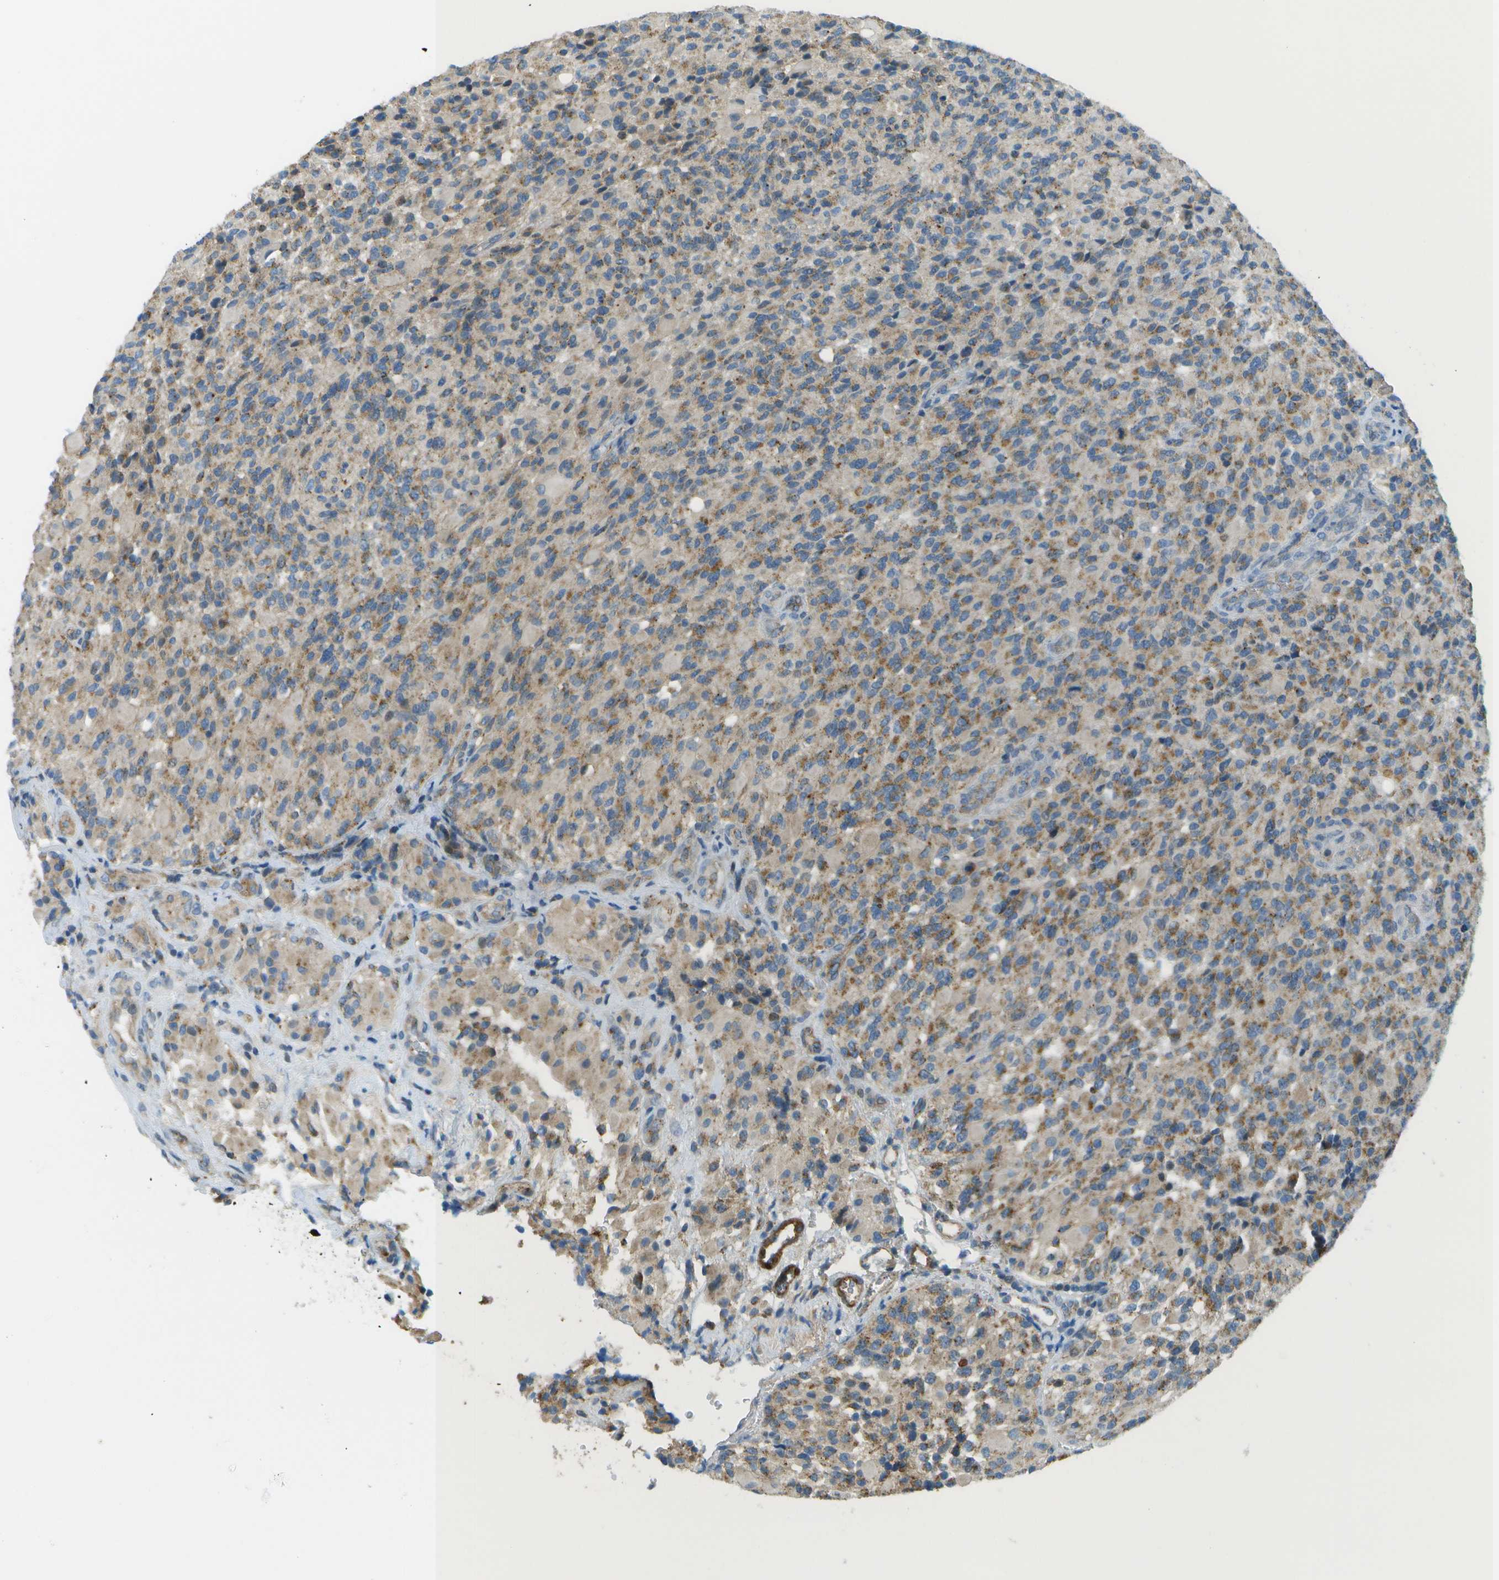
{"staining": {"intensity": "moderate", "quantity": "25%-75%", "location": "cytoplasmic/membranous"}, "tissue": "glioma", "cell_type": "Tumor cells", "image_type": "cancer", "snomed": [{"axis": "morphology", "description": "Glioma, malignant, High grade"}, {"axis": "topography", "description": "Brain"}], "caption": "Immunohistochemical staining of high-grade glioma (malignant) displays medium levels of moderate cytoplasmic/membranous protein staining in about 25%-75% of tumor cells.", "gene": "MYH11", "patient": {"sex": "male", "age": 71}}